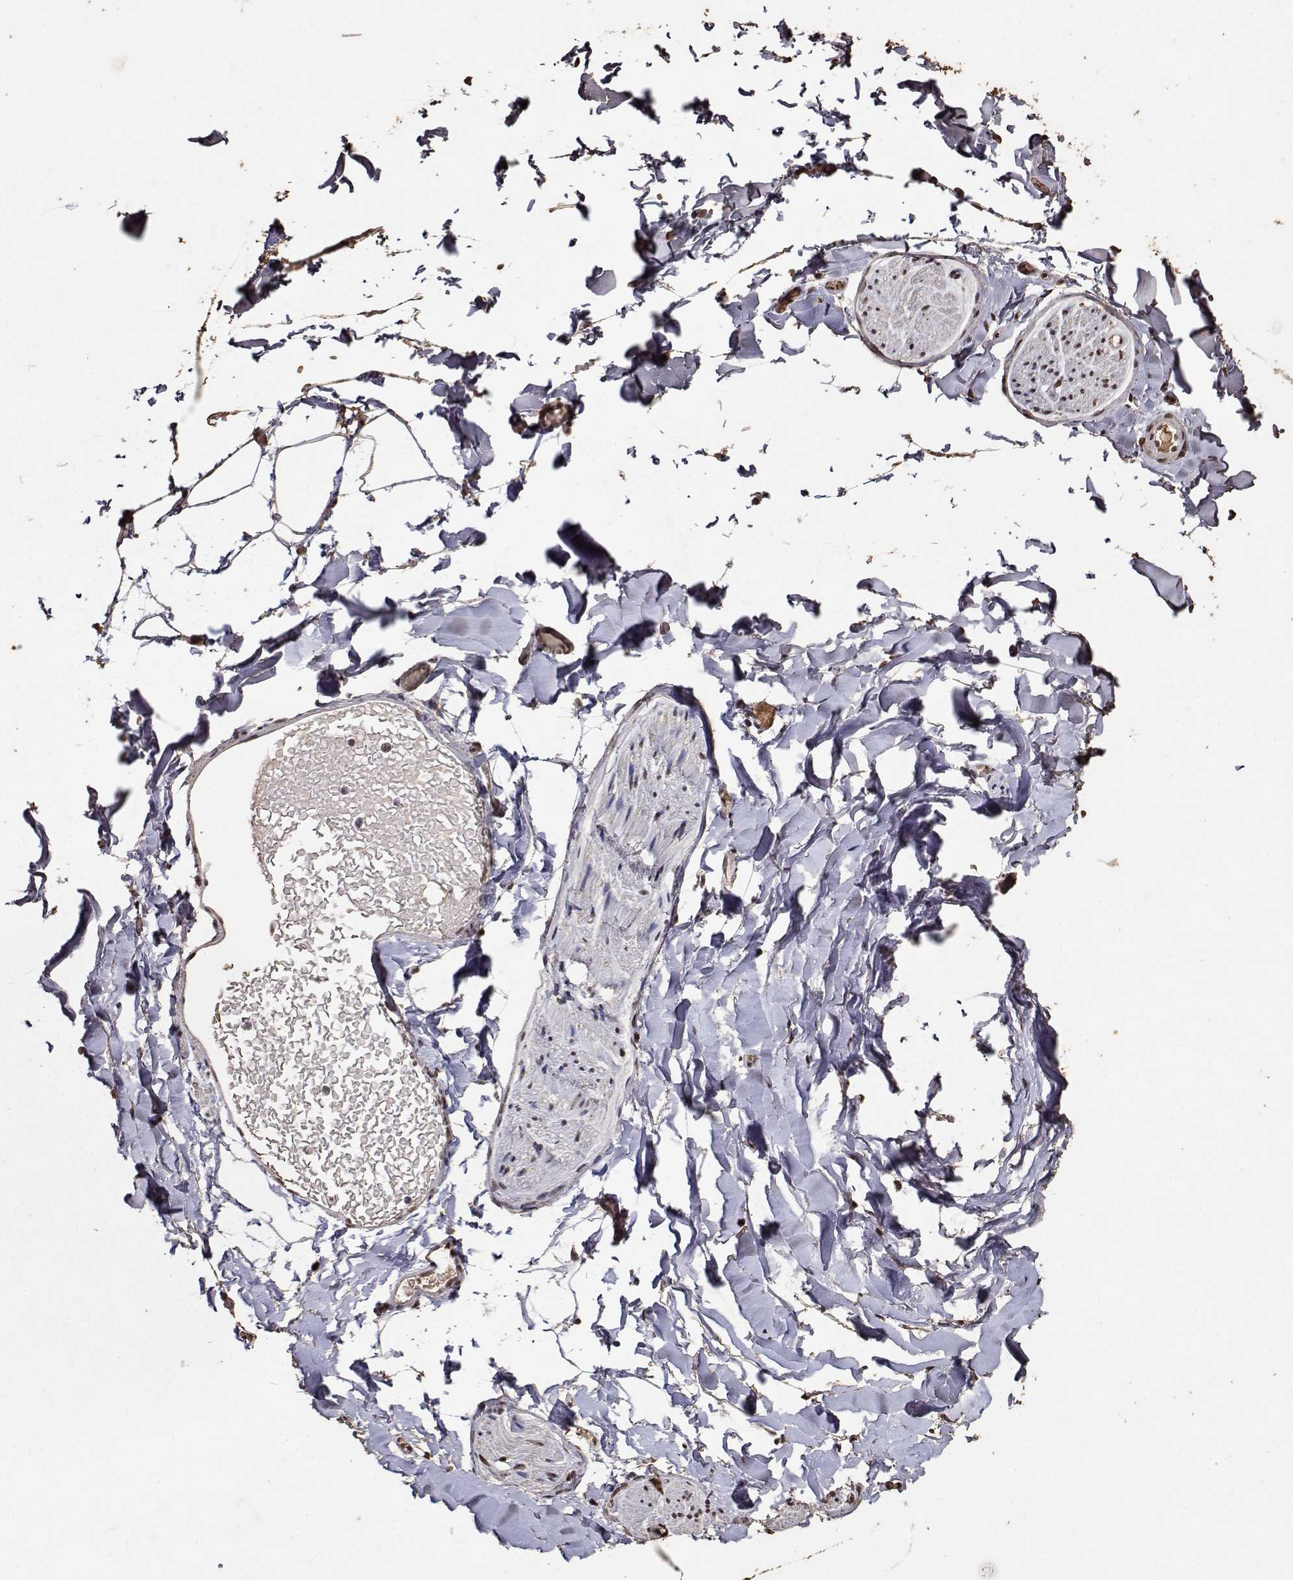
{"staining": {"intensity": "strong", "quantity": ">75%", "location": "nuclear"}, "tissue": "adipose tissue", "cell_type": "Adipocytes", "image_type": "normal", "snomed": [{"axis": "morphology", "description": "Normal tissue, NOS"}, {"axis": "topography", "description": "Gallbladder"}, {"axis": "topography", "description": "Peripheral nerve tissue"}], "caption": "High-power microscopy captured an IHC image of normal adipose tissue, revealing strong nuclear expression in approximately >75% of adipocytes.", "gene": "TOE1", "patient": {"sex": "female", "age": 45}}